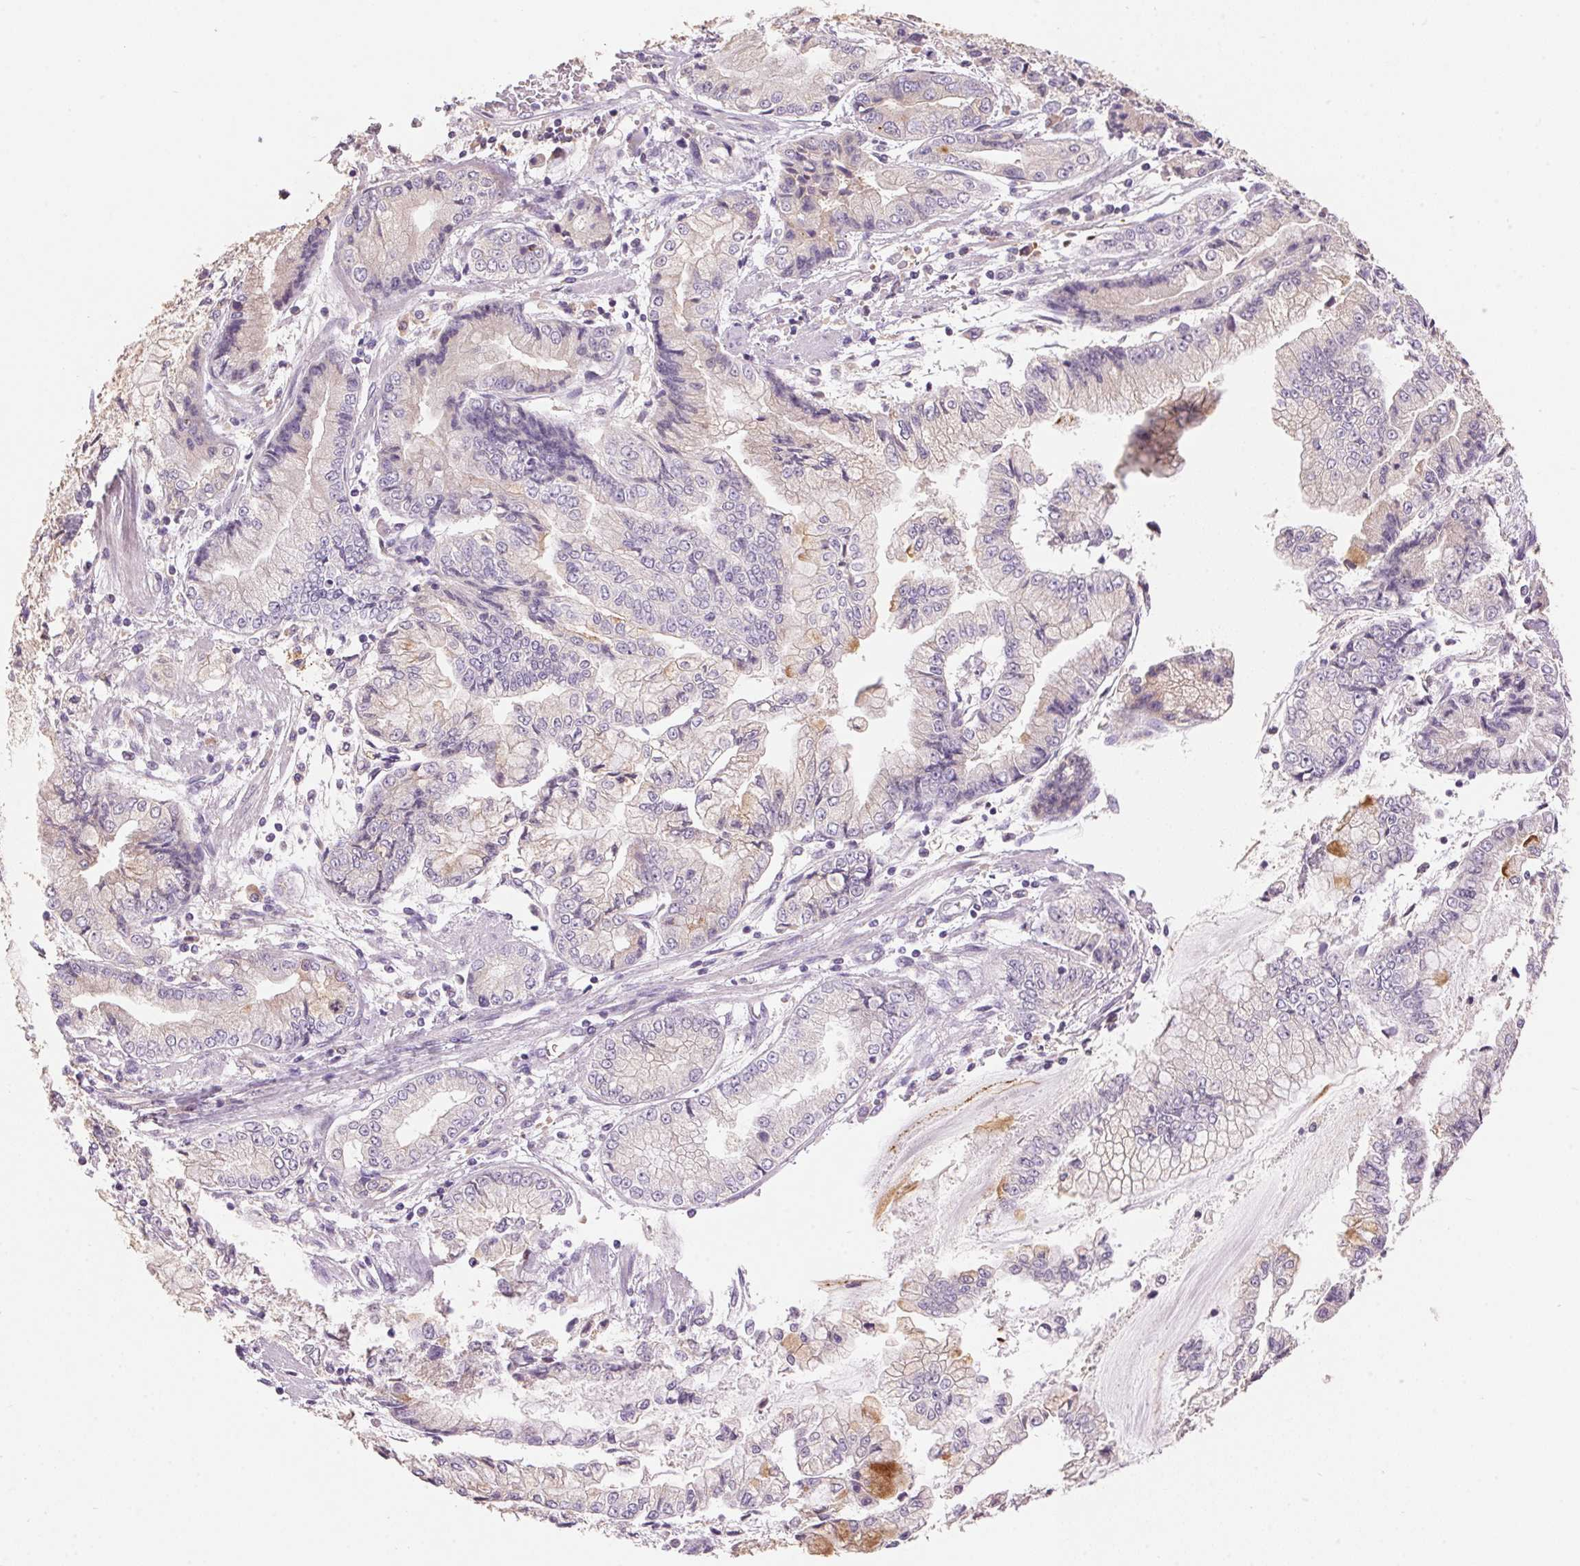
{"staining": {"intensity": "negative", "quantity": "none", "location": "none"}, "tissue": "stomach cancer", "cell_type": "Tumor cells", "image_type": "cancer", "snomed": [{"axis": "morphology", "description": "Adenocarcinoma, NOS"}, {"axis": "topography", "description": "Stomach, upper"}], "caption": "IHC photomicrograph of stomach adenocarcinoma stained for a protein (brown), which reveals no expression in tumor cells.", "gene": "LYZL6", "patient": {"sex": "female", "age": 74}}